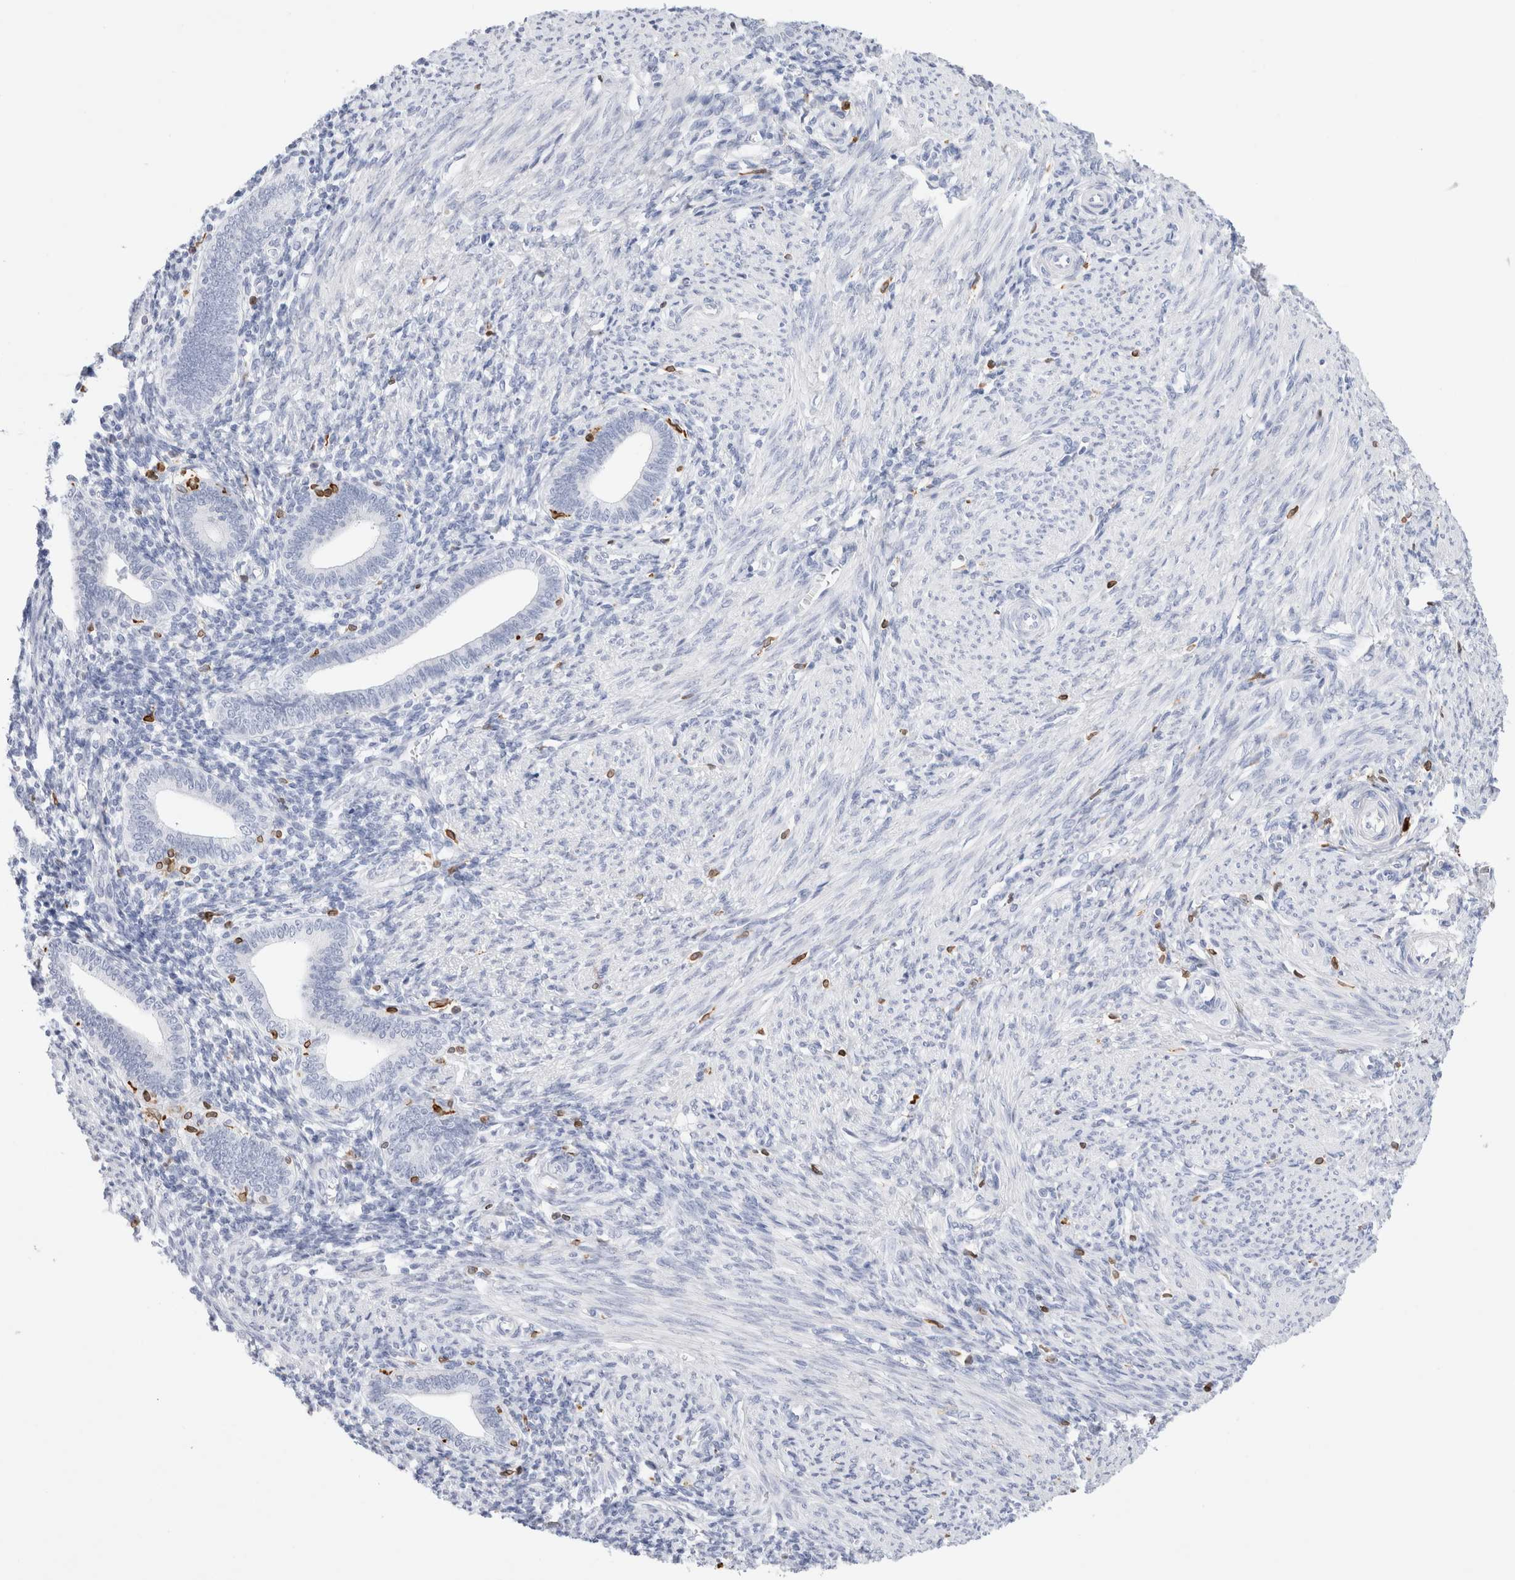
{"staining": {"intensity": "negative", "quantity": "none", "location": "none"}, "tissue": "endometrium", "cell_type": "Cells in endometrial stroma", "image_type": "normal", "snomed": [{"axis": "morphology", "description": "Normal tissue, NOS"}, {"axis": "topography", "description": "Uterus"}, {"axis": "topography", "description": "Endometrium"}], "caption": "This histopathology image is of normal endometrium stained with immunohistochemistry (IHC) to label a protein in brown with the nuclei are counter-stained blue. There is no staining in cells in endometrial stroma. (Brightfield microscopy of DAB immunohistochemistry (IHC) at high magnification).", "gene": "ALOX5AP", "patient": {"sex": "female", "age": 33}}